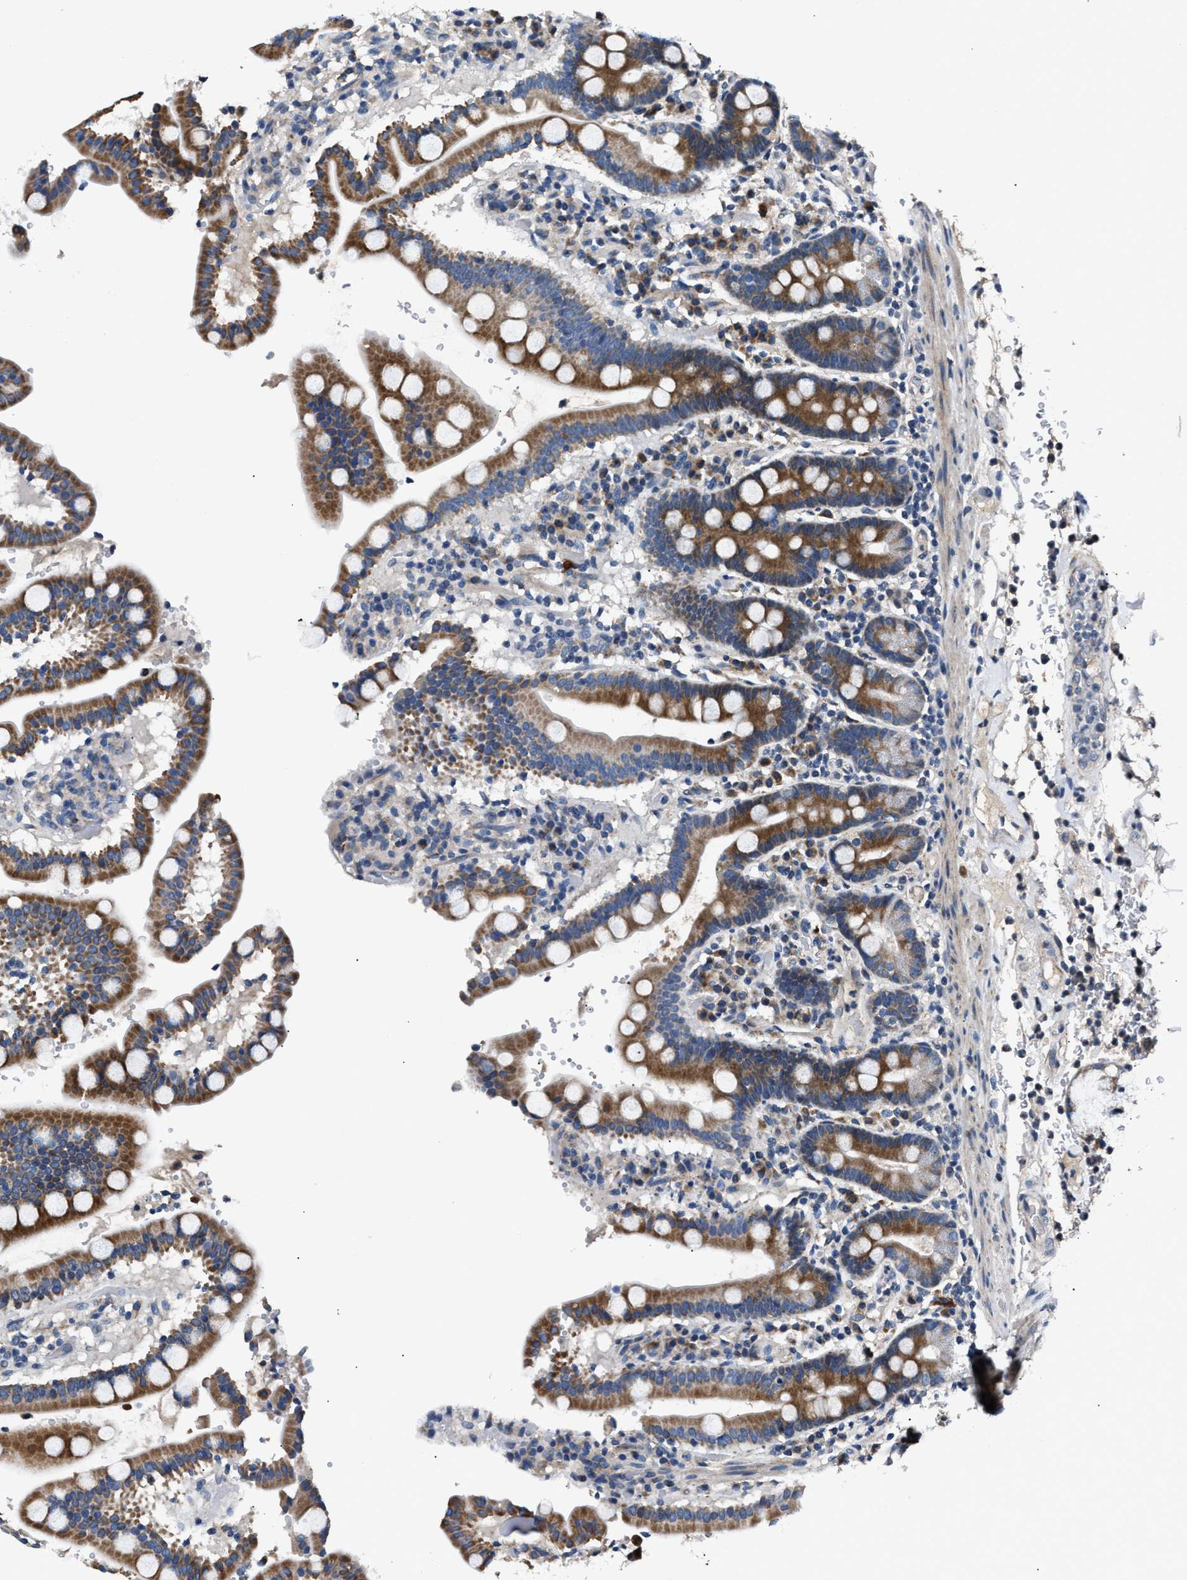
{"staining": {"intensity": "strong", "quantity": "25%-75%", "location": "cytoplasmic/membranous"}, "tissue": "duodenum", "cell_type": "Glandular cells", "image_type": "normal", "snomed": [{"axis": "morphology", "description": "Normal tissue, NOS"}, {"axis": "topography", "description": "Small intestine, NOS"}], "caption": "Duodenum stained with immunohistochemistry reveals strong cytoplasmic/membranous staining in about 25%-75% of glandular cells.", "gene": "DNAJC24", "patient": {"sex": "female", "age": 71}}